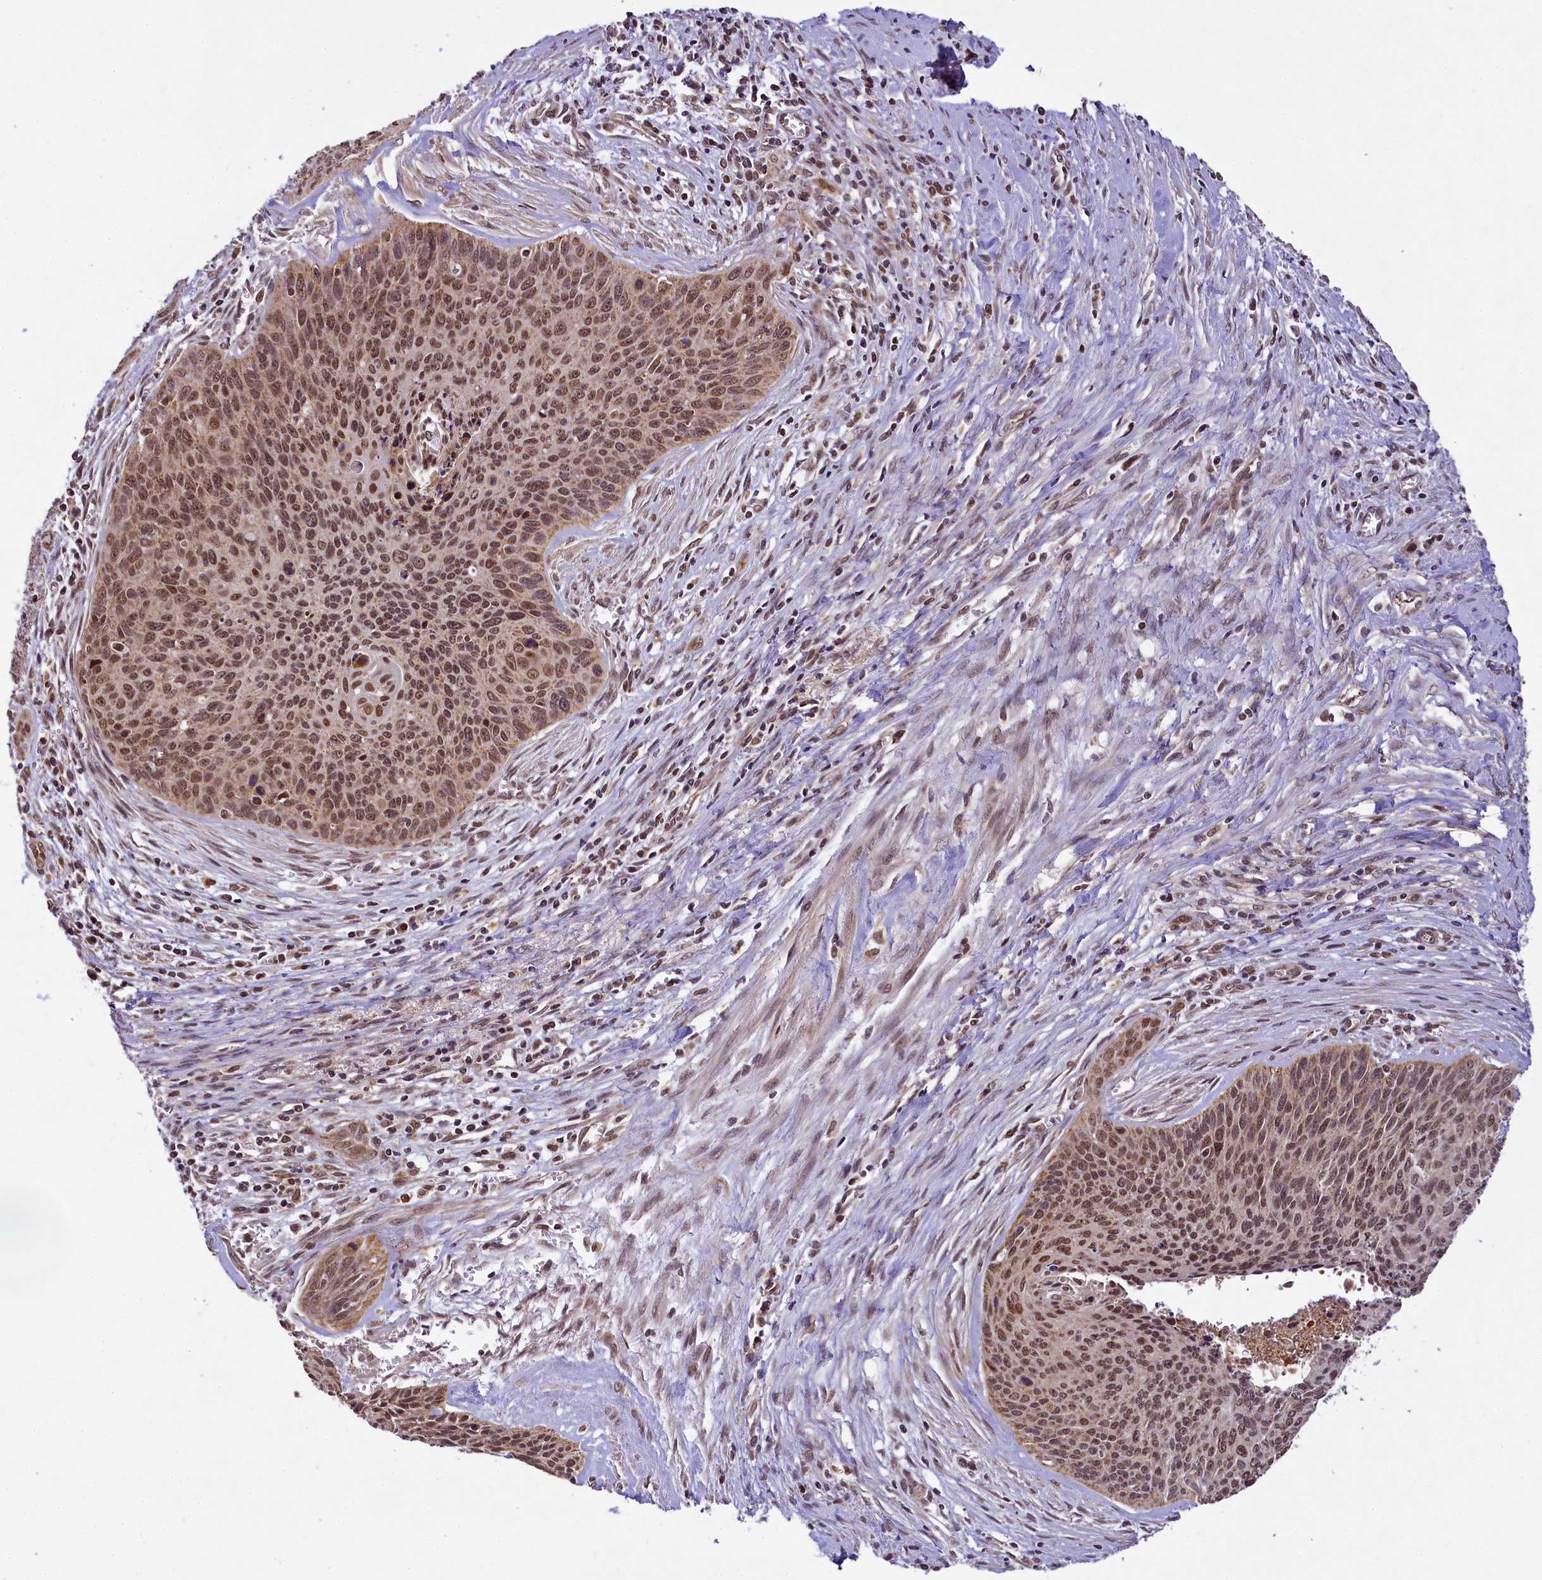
{"staining": {"intensity": "moderate", "quantity": ">75%", "location": "nuclear"}, "tissue": "cervical cancer", "cell_type": "Tumor cells", "image_type": "cancer", "snomed": [{"axis": "morphology", "description": "Squamous cell carcinoma, NOS"}, {"axis": "topography", "description": "Cervix"}], "caption": "Tumor cells exhibit medium levels of moderate nuclear positivity in about >75% of cells in cervical squamous cell carcinoma. The staining is performed using DAB brown chromogen to label protein expression. The nuclei are counter-stained blue using hematoxylin.", "gene": "PAF1", "patient": {"sex": "female", "age": 55}}